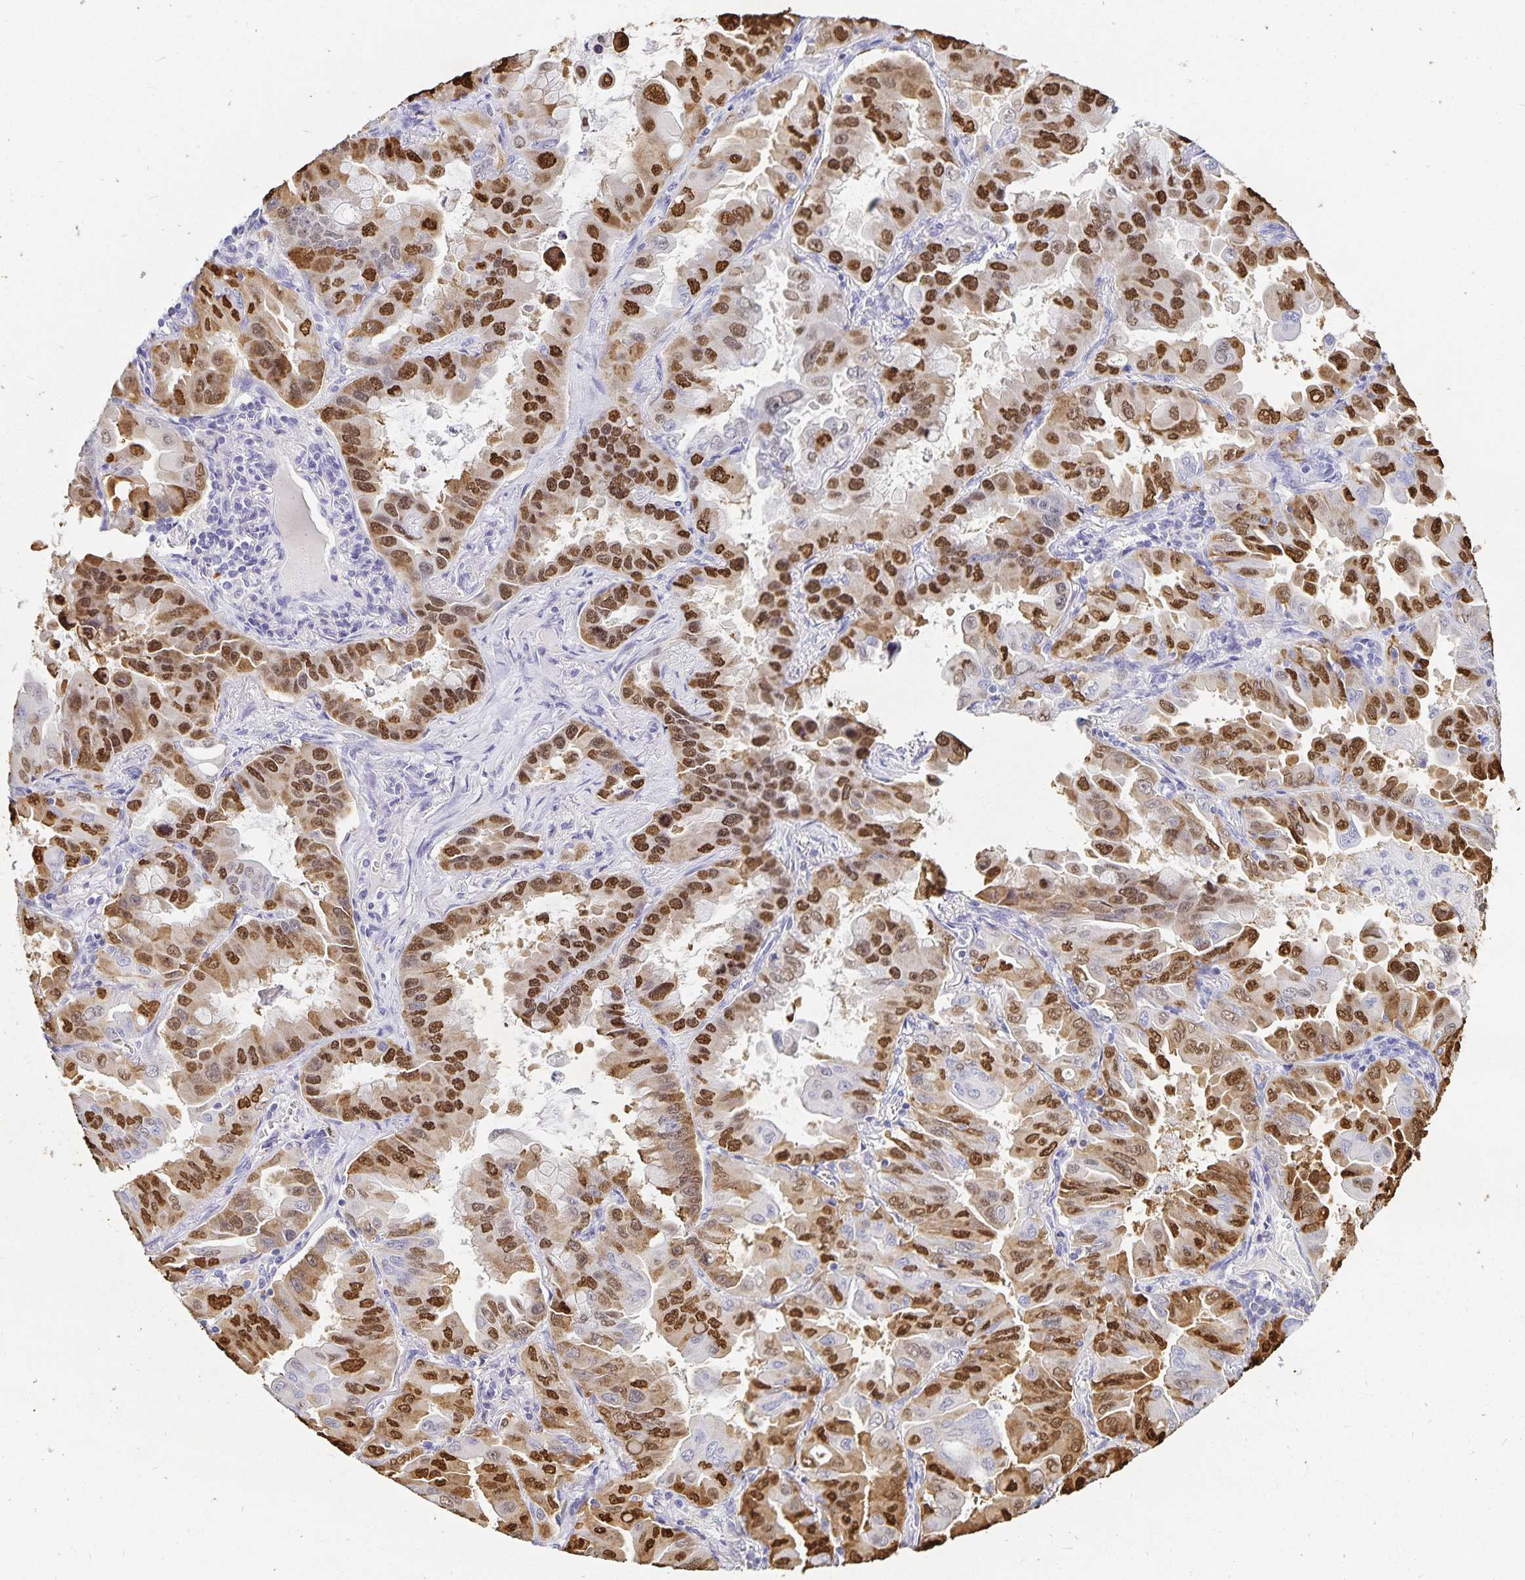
{"staining": {"intensity": "moderate", "quantity": "25%-75%", "location": "cytoplasmic/membranous,nuclear"}, "tissue": "lung cancer", "cell_type": "Tumor cells", "image_type": "cancer", "snomed": [{"axis": "morphology", "description": "Adenocarcinoma, NOS"}, {"axis": "topography", "description": "Lung"}], "caption": "Protein analysis of adenocarcinoma (lung) tissue shows moderate cytoplasmic/membranous and nuclear staining in approximately 25%-75% of tumor cells. The protein is stained brown, and the nuclei are stained in blue (DAB (3,3'-diaminobenzidine) IHC with brightfield microscopy, high magnification).", "gene": "HMGB3", "patient": {"sex": "male", "age": 64}}